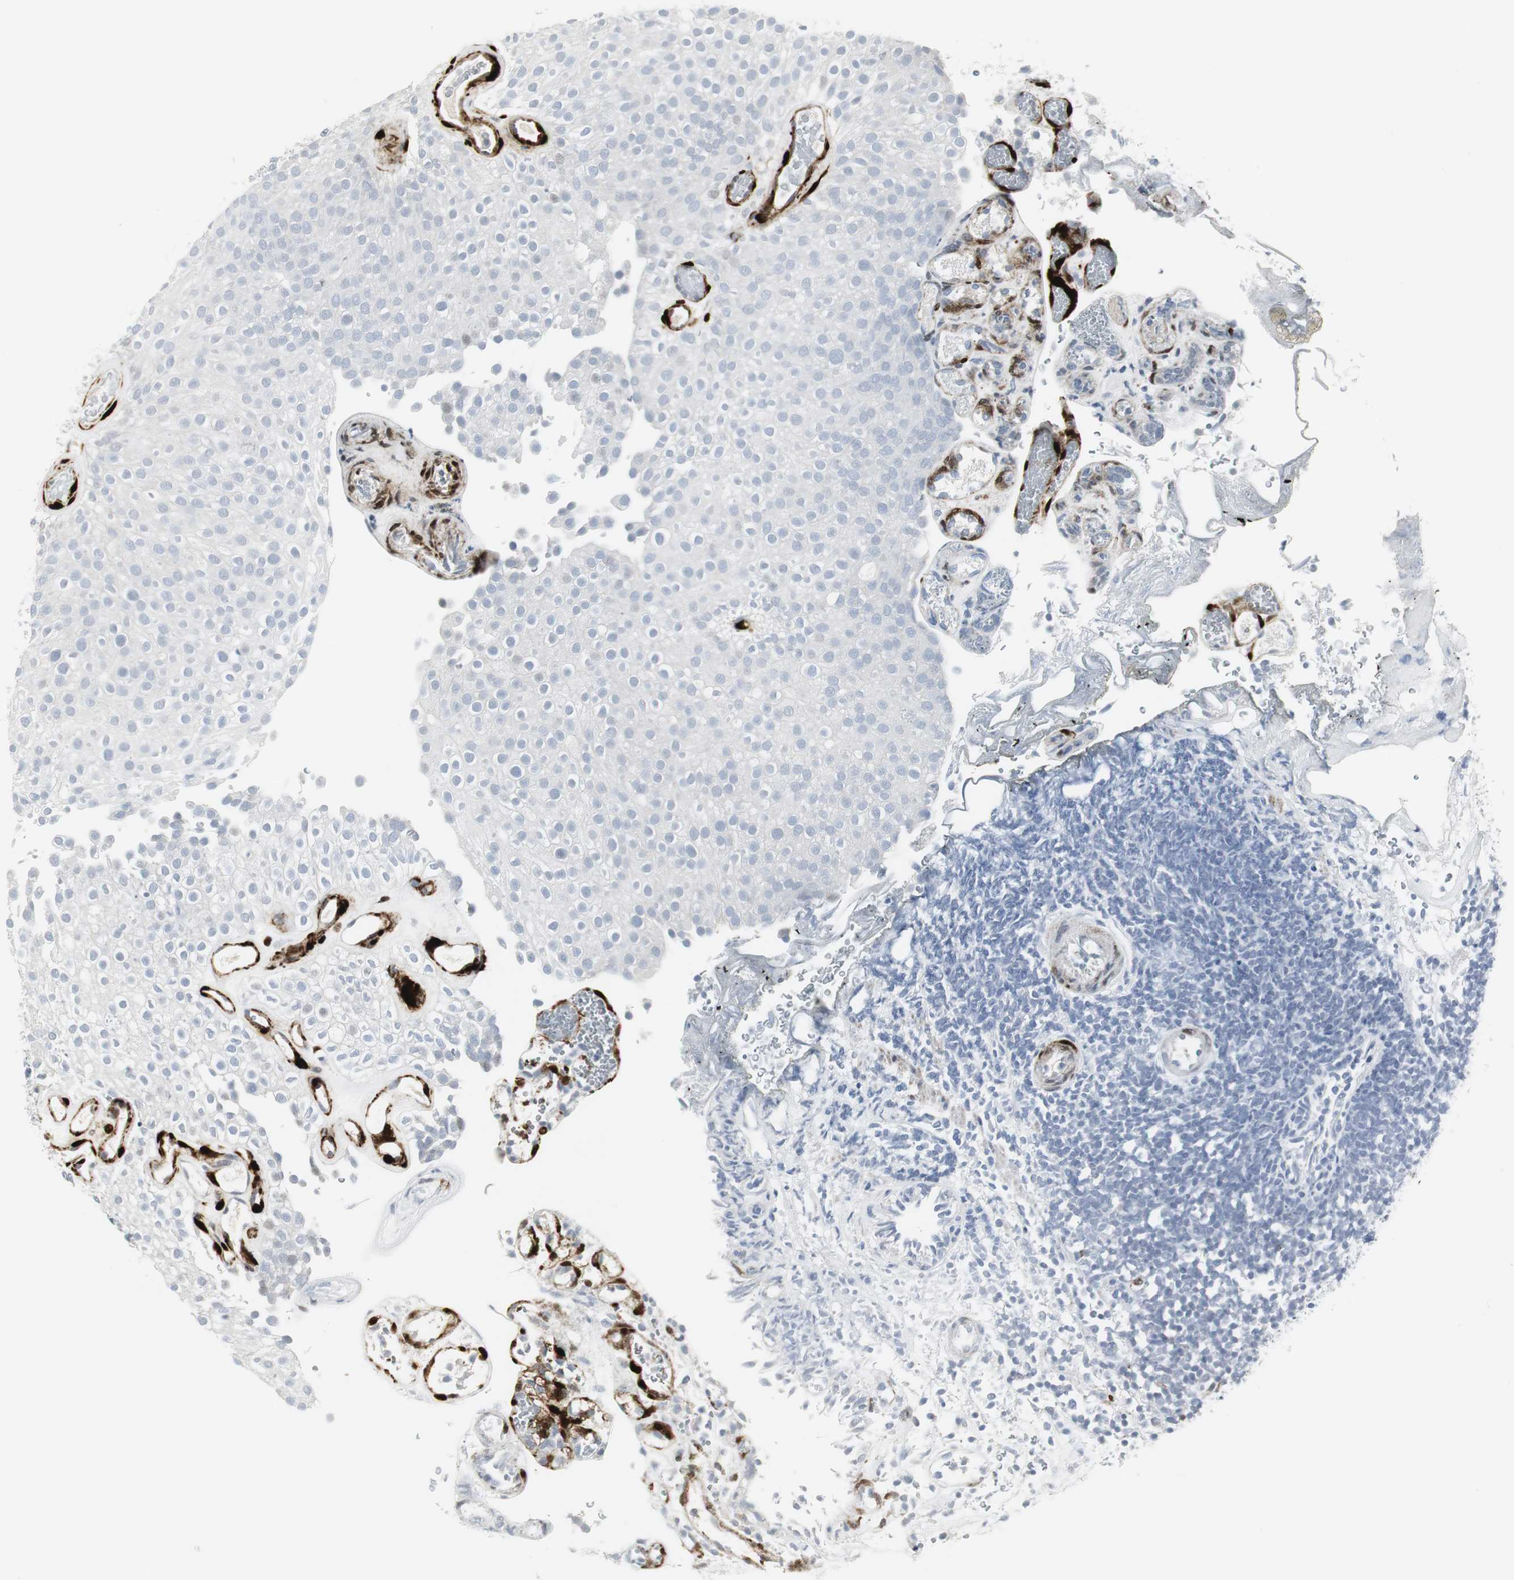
{"staining": {"intensity": "negative", "quantity": "none", "location": "none"}, "tissue": "urothelial cancer", "cell_type": "Tumor cells", "image_type": "cancer", "snomed": [{"axis": "morphology", "description": "Urothelial carcinoma, Low grade"}, {"axis": "topography", "description": "Urinary bladder"}], "caption": "Tumor cells show no significant staining in low-grade urothelial carcinoma.", "gene": "PPP1R14A", "patient": {"sex": "male", "age": 78}}